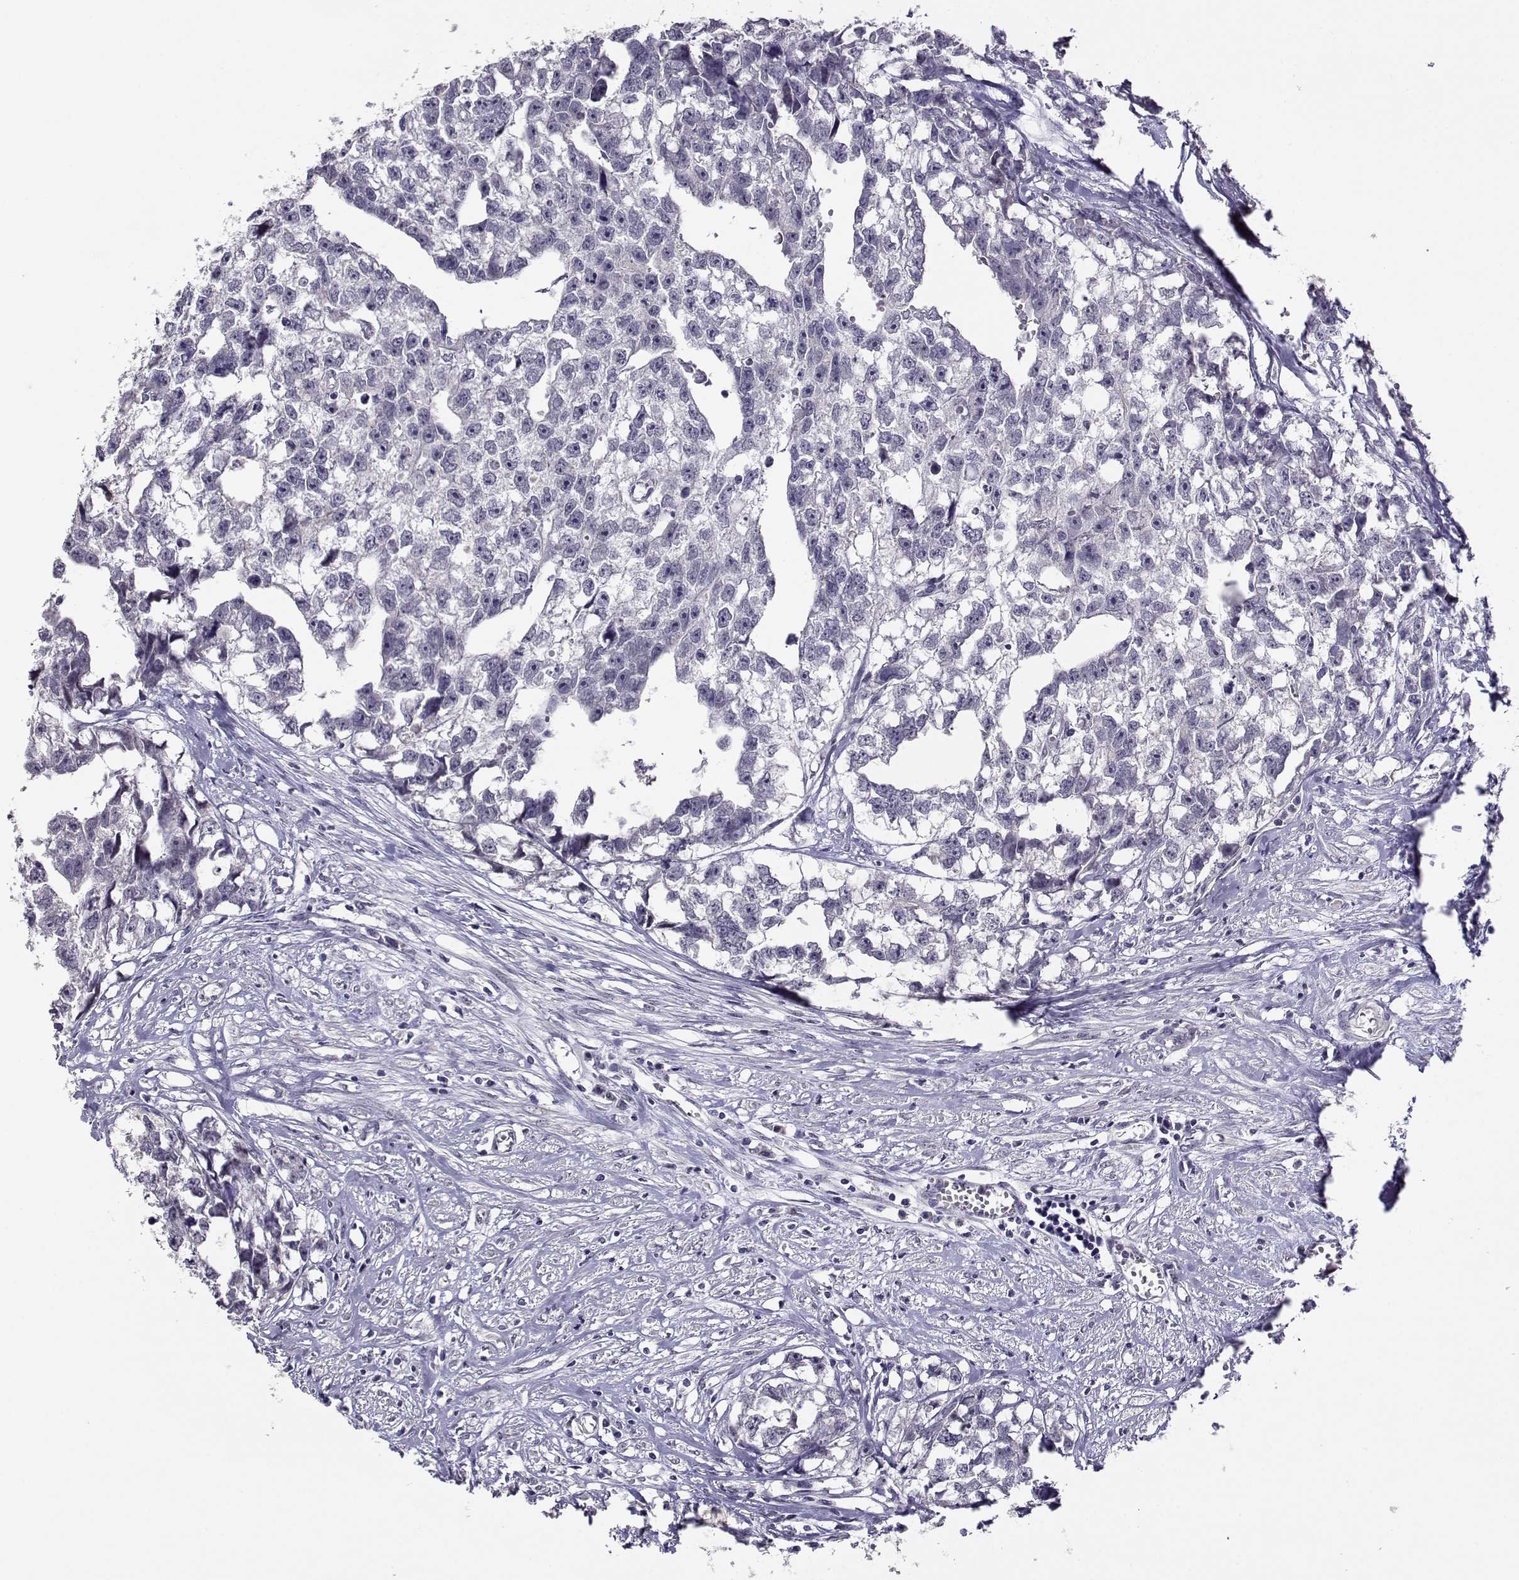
{"staining": {"intensity": "negative", "quantity": "none", "location": "none"}, "tissue": "testis cancer", "cell_type": "Tumor cells", "image_type": "cancer", "snomed": [{"axis": "morphology", "description": "Carcinoma, Embryonal, NOS"}, {"axis": "morphology", "description": "Teratoma, malignant, NOS"}, {"axis": "topography", "description": "Testis"}], "caption": "High power microscopy photomicrograph of an immunohistochemistry (IHC) photomicrograph of testis cancer, revealing no significant expression in tumor cells.", "gene": "RHOXF2", "patient": {"sex": "male", "age": 44}}